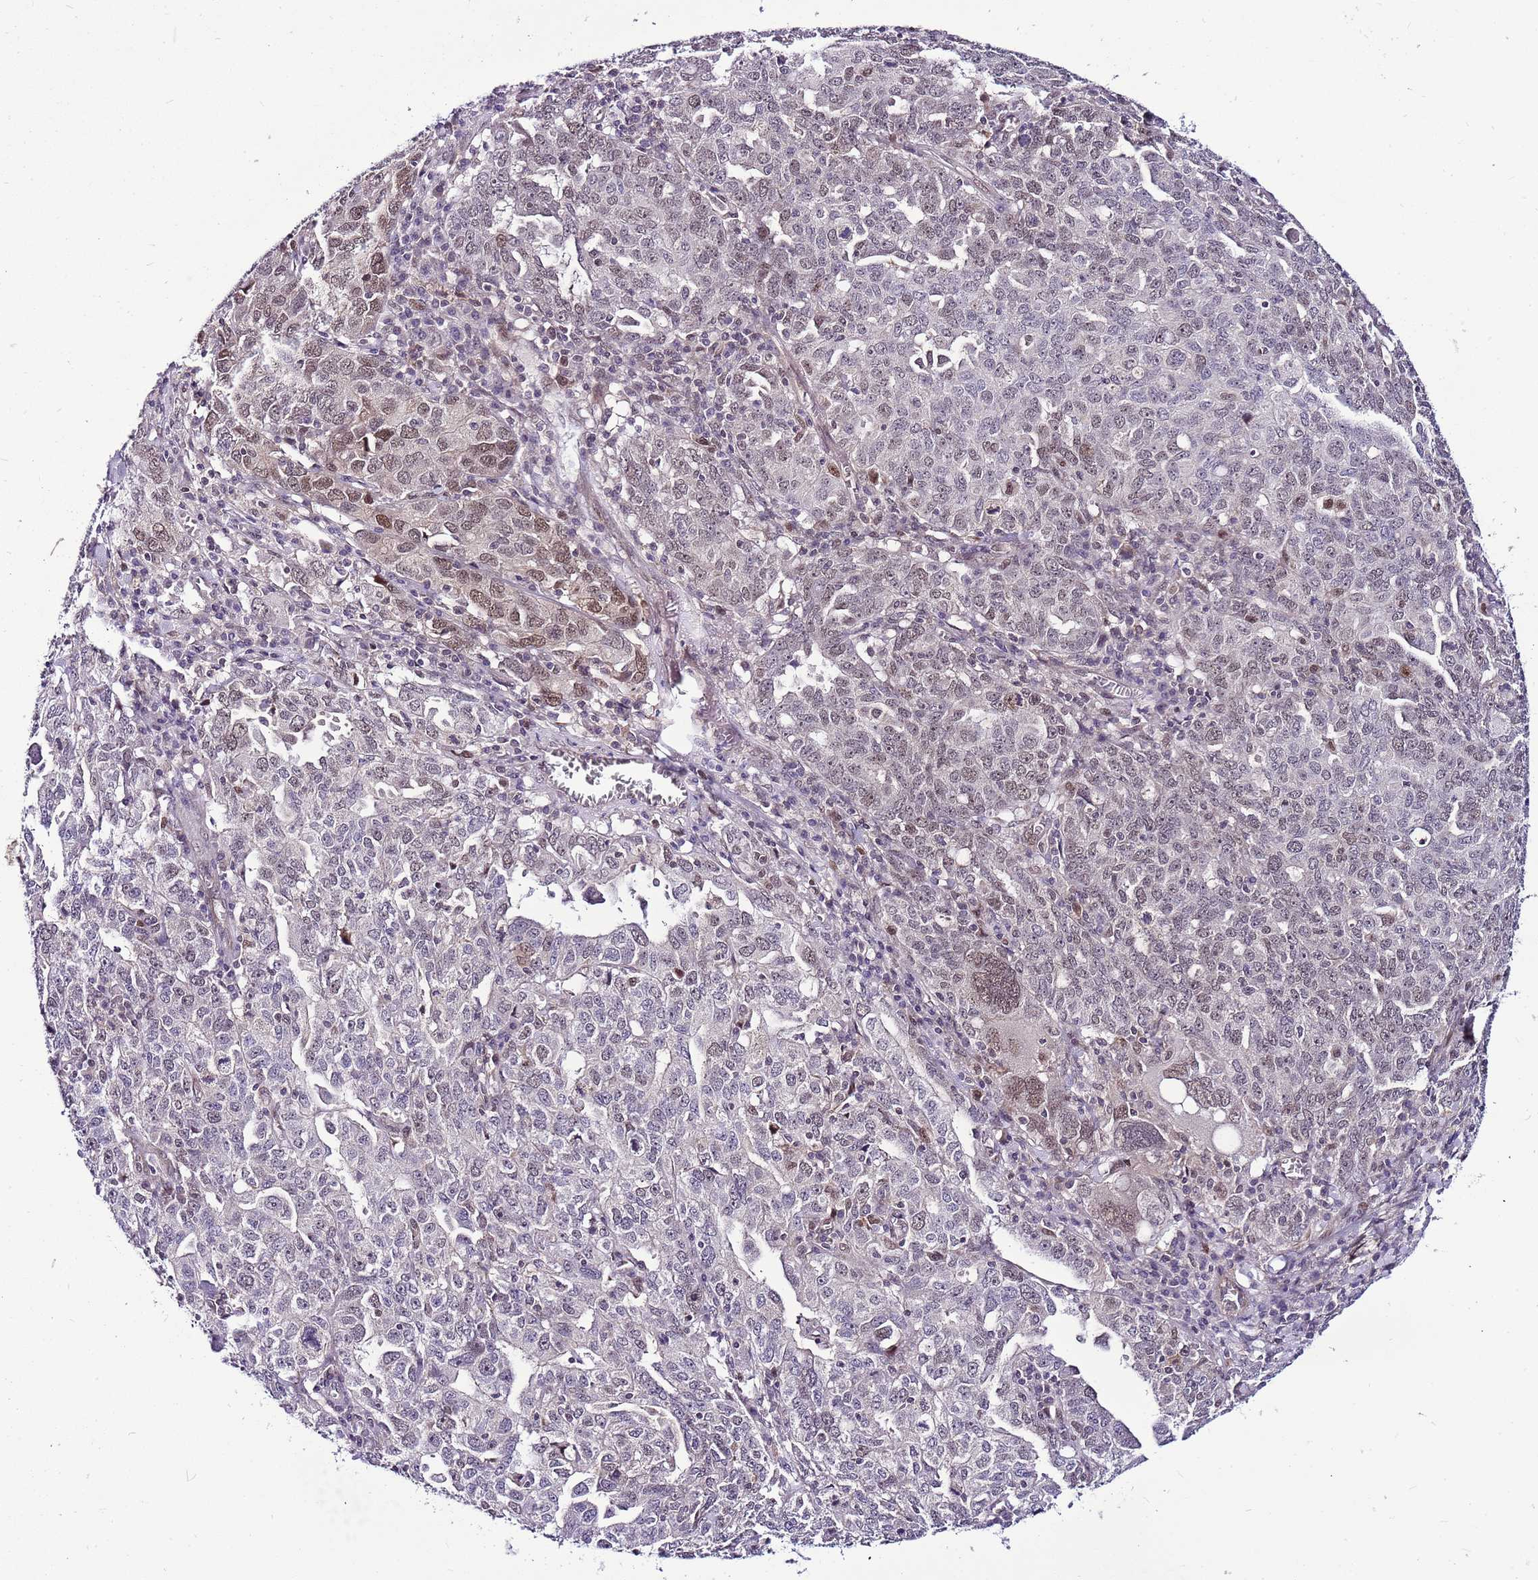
{"staining": {"intensity": "moderate", "quantity": "<25%", "location": "nuclear"}, "tissue": "ovarian cancer", "cell_type": "Tumor cells", "image_type": "cancer", "snomed": [{"axis": "morphology", "description": "Carcinoma, endometroid"}, {"axis": "topography", "description": "Ovary"}], "caption": "This photomicrograph exhibits ovarian endometroid carcinoma stained with immunohistochemistry (IHC) to label a protein in brown. The nuclear of tumor cells show moderate positivity for the protein. Nuclei are counter-stained blue.", "gene": "POLE3", "patient": {"sex": "female", "age": 62}}